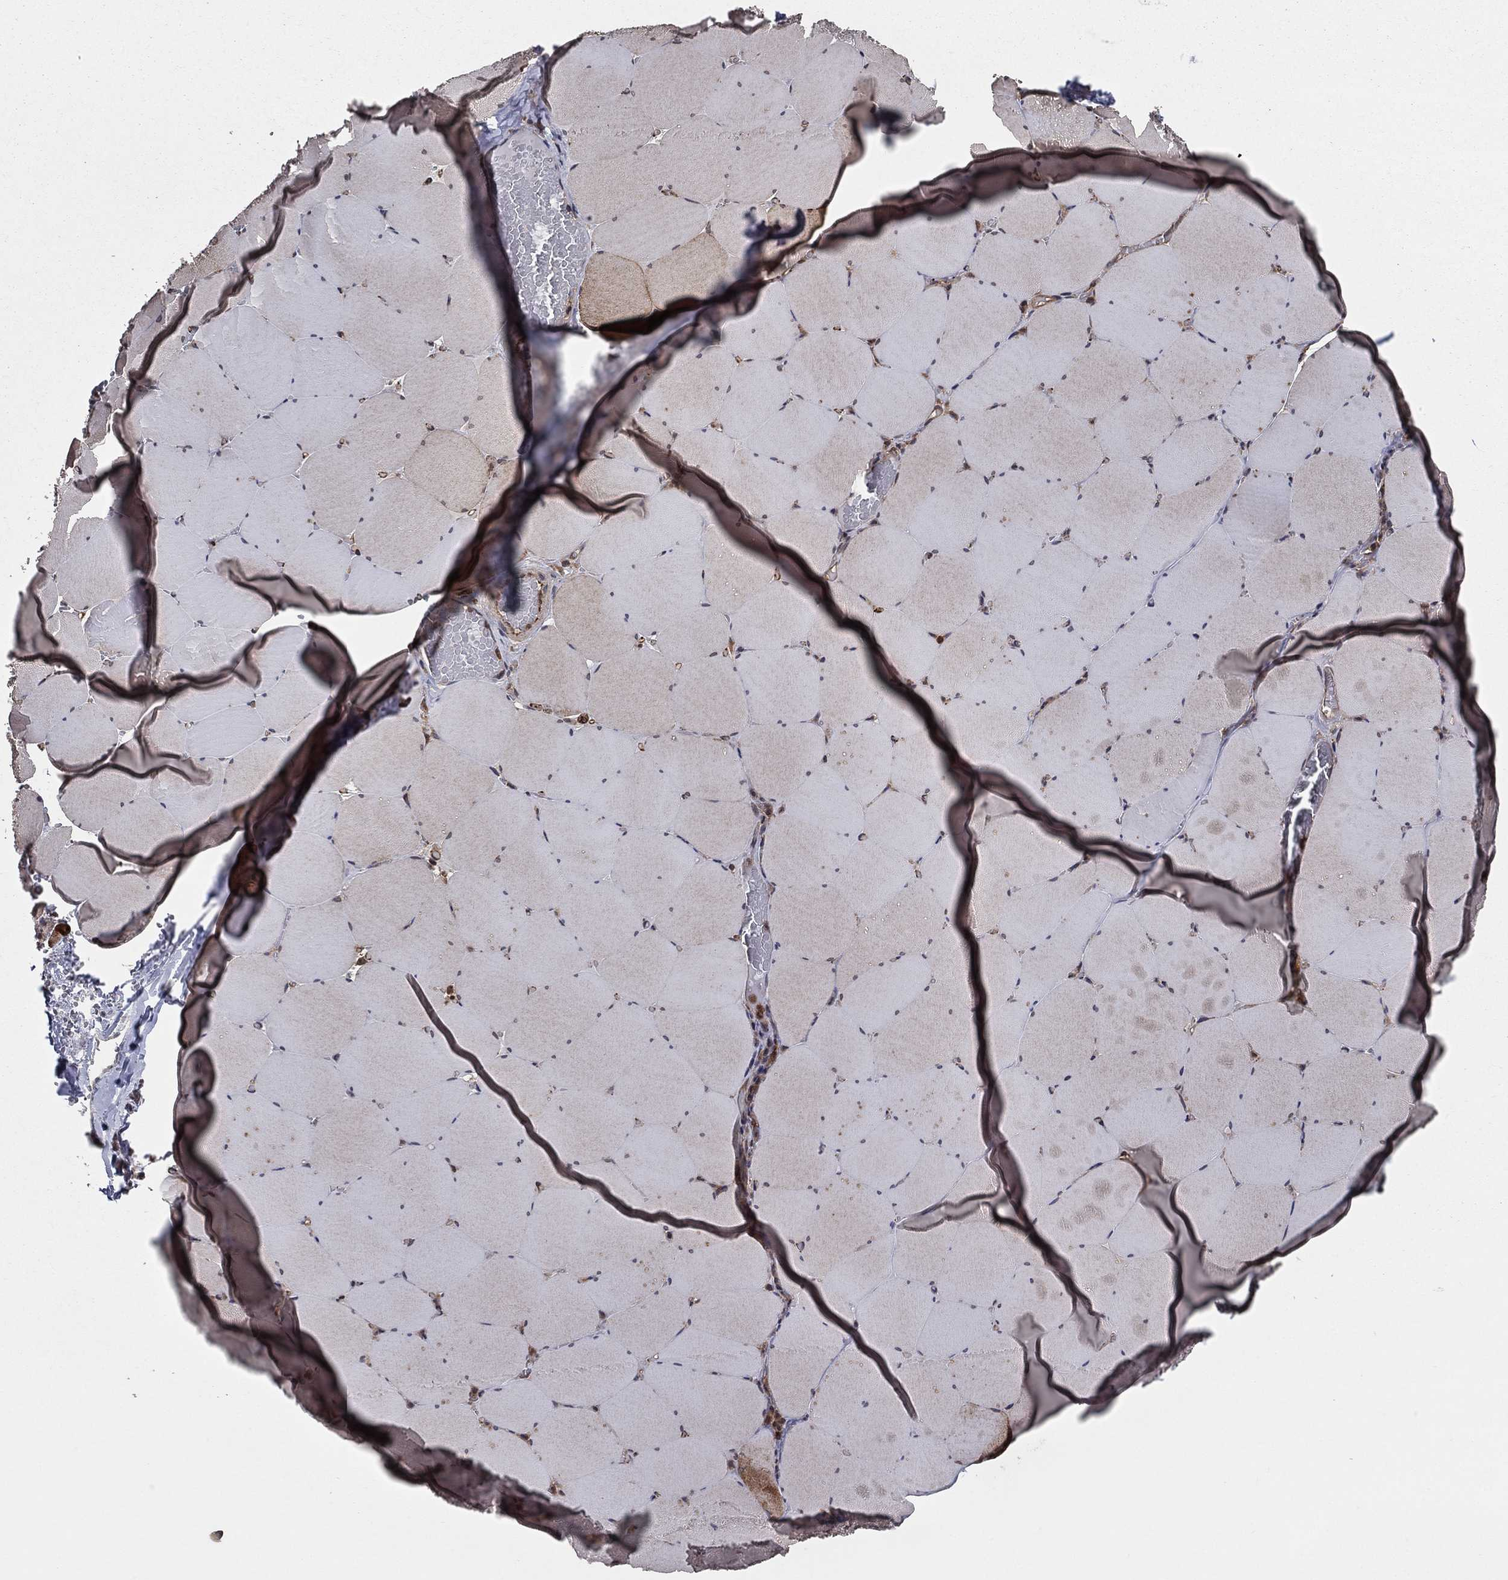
{"staining": {"intensity": "moderate", "quantity": "<25%", "location": "cytoplasmic/membranous"}, "tissue": "skeletal muscle", "cell_type": "Myocytes", "image_type": "normal", "snomed": [{"axis": "morphology", "description": "Normal tissue, NOS"}, {"axis": "morphology", "description": "Malignant melanoma, Metastatic site"}, {"axis": "topography", "description": "Skeletal muscle"}], "caption": "Moderate cytoplasmic/membranous positivity for a protein is present in approximately <25% of myocytes of benign skeletal muscle using IHC.", "gene": "CERT1", "patient": {"sex": "male", "age": 50}}